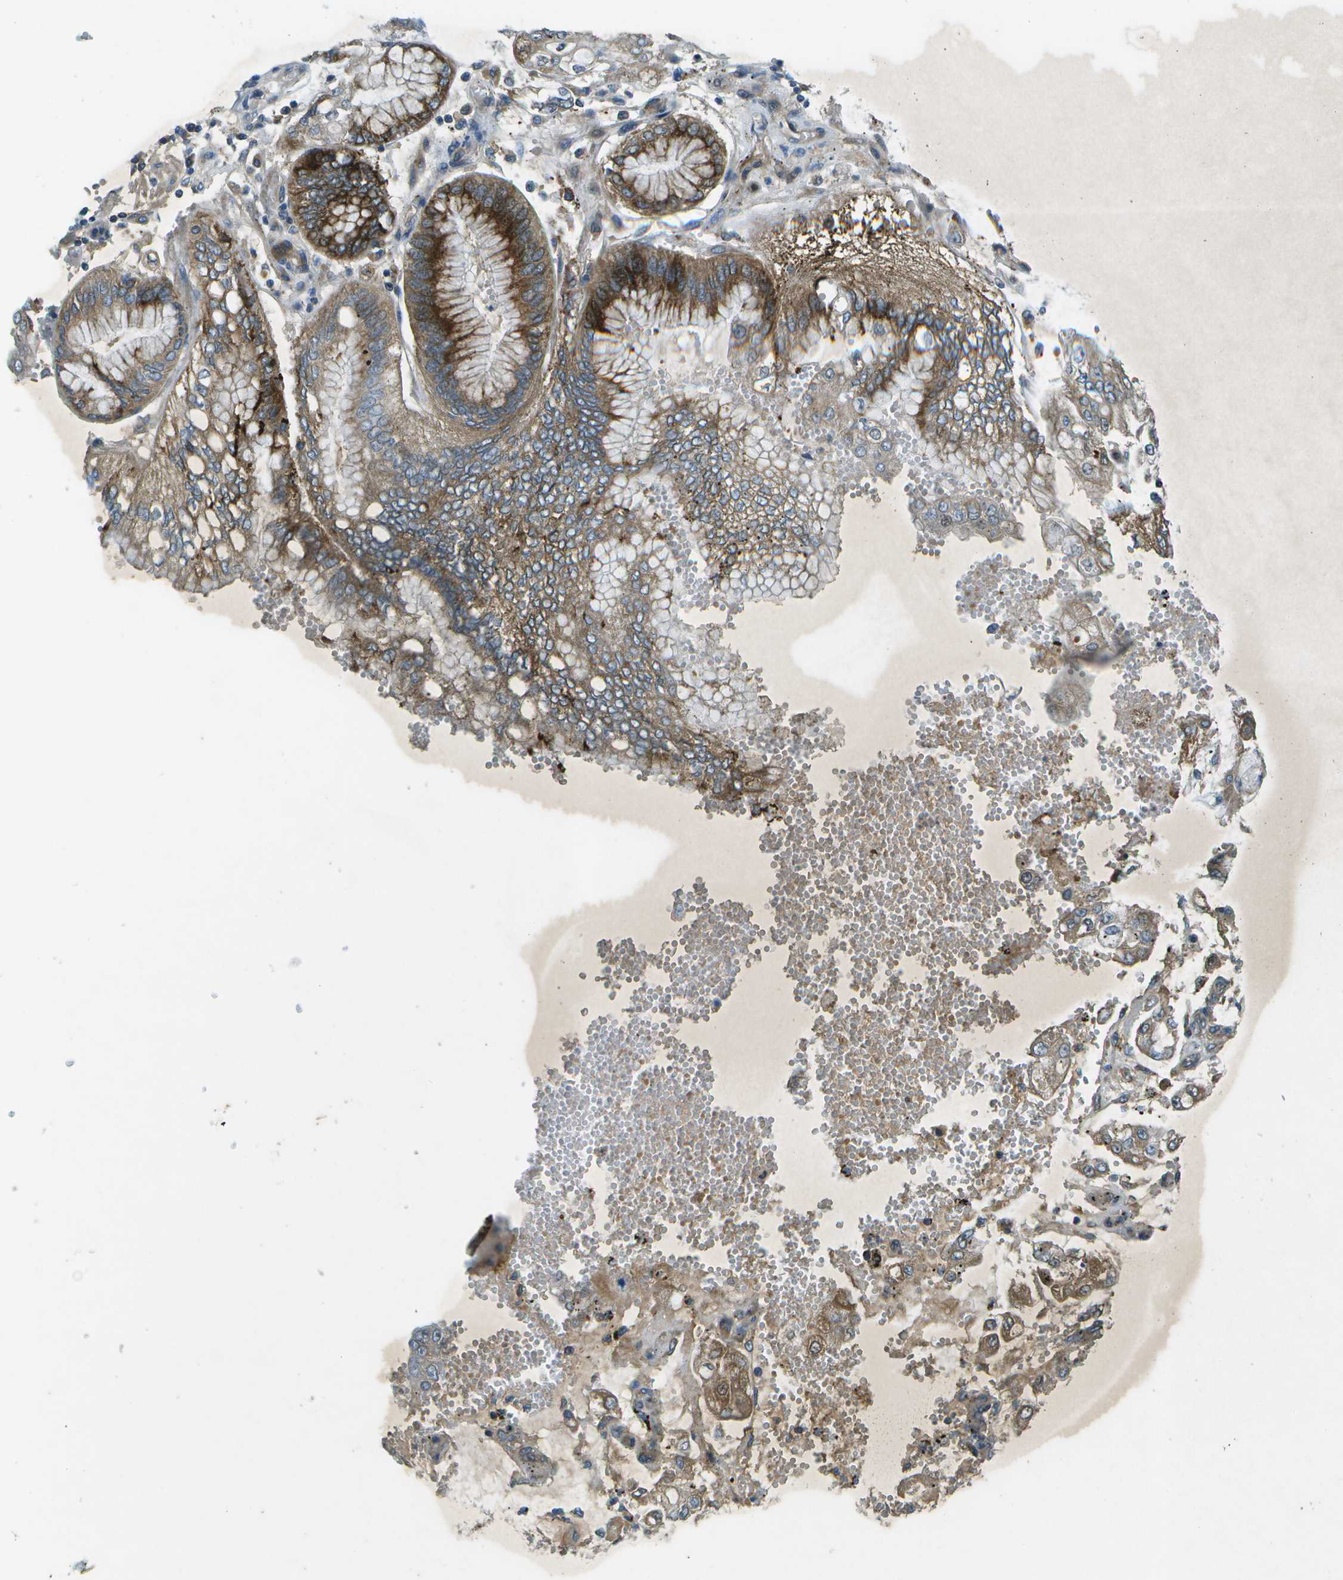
{"staining": {"intensity": "strong", "quantity": "25%-75%", "location": "cytoplasmic/membranous"}, "tissue": "stomach cancer", "cell_type": "Tumor cells", "image_type": "cancer", "snomed": [{"axis": "morphology", "description": "Adenocarcinoma, NOS"}, {"axis": "topography", "description": "Stomach"}], "caption": "Stomach cancer stained for a protein reveals strong cytoplasmic/membranous positivity in tumor cells.", "gene": "PXYLP1", "patient": {"sex": "male", "age": 76}}